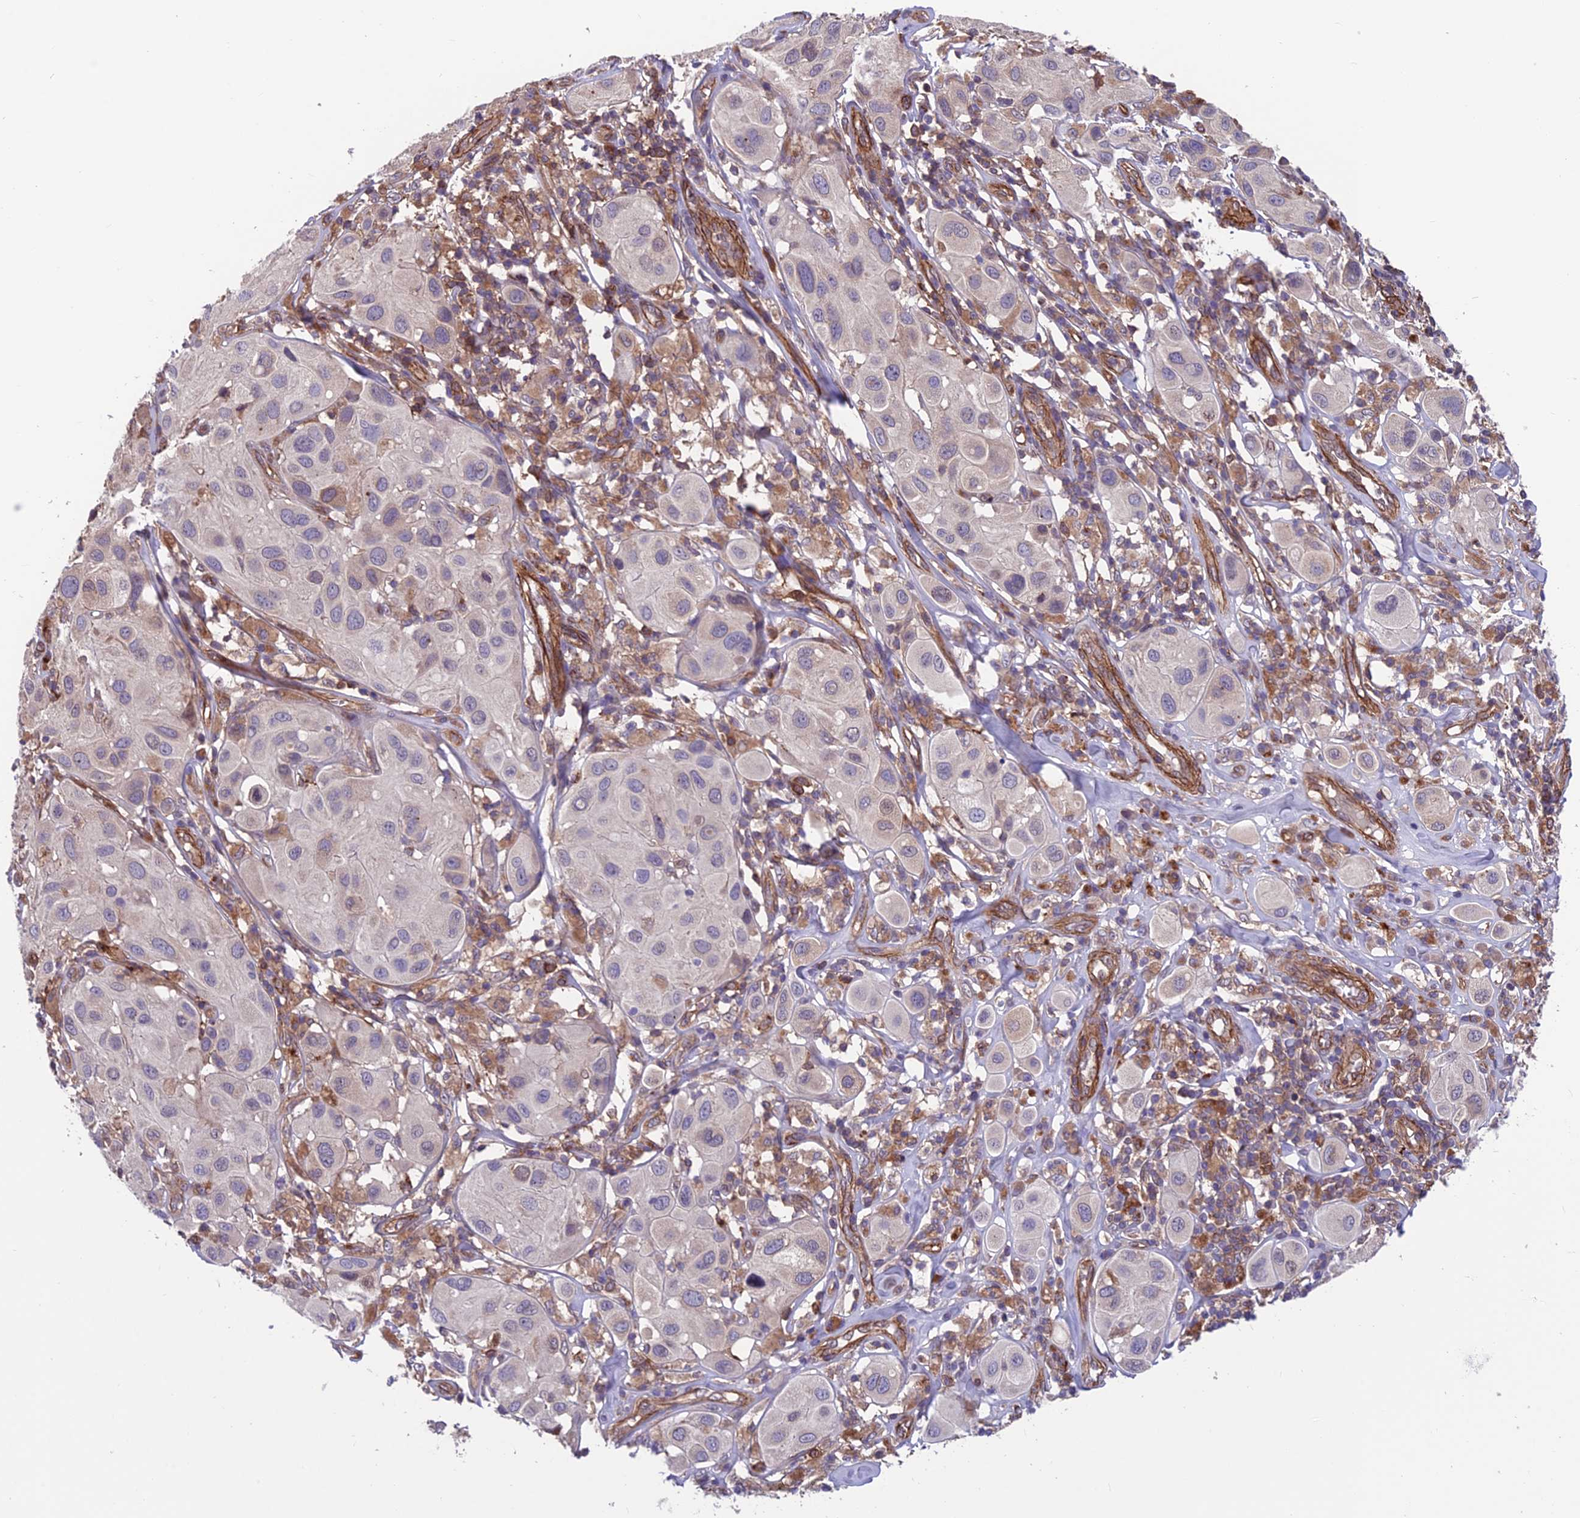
{"staining": {"intensity": "negative", "quantity": "none", "location": "none"}, "tissue": "melanoma", "cell_type": "Tumor cells", "image_type": "cancer", "snomed": [{"axis": "morphology", "description": "Malignant melanoma, Metastatic site"}, {"axis": "topography", "description": "Skin"}], "caption": "High power microscopy micrograph of an immunohistochemistry (IHC) photomicrograph of melanoma, revealing no significant positivity in tumor cells.", "gene": "RTN4RL1", "patient": {"sex": "male", "age": 41}}